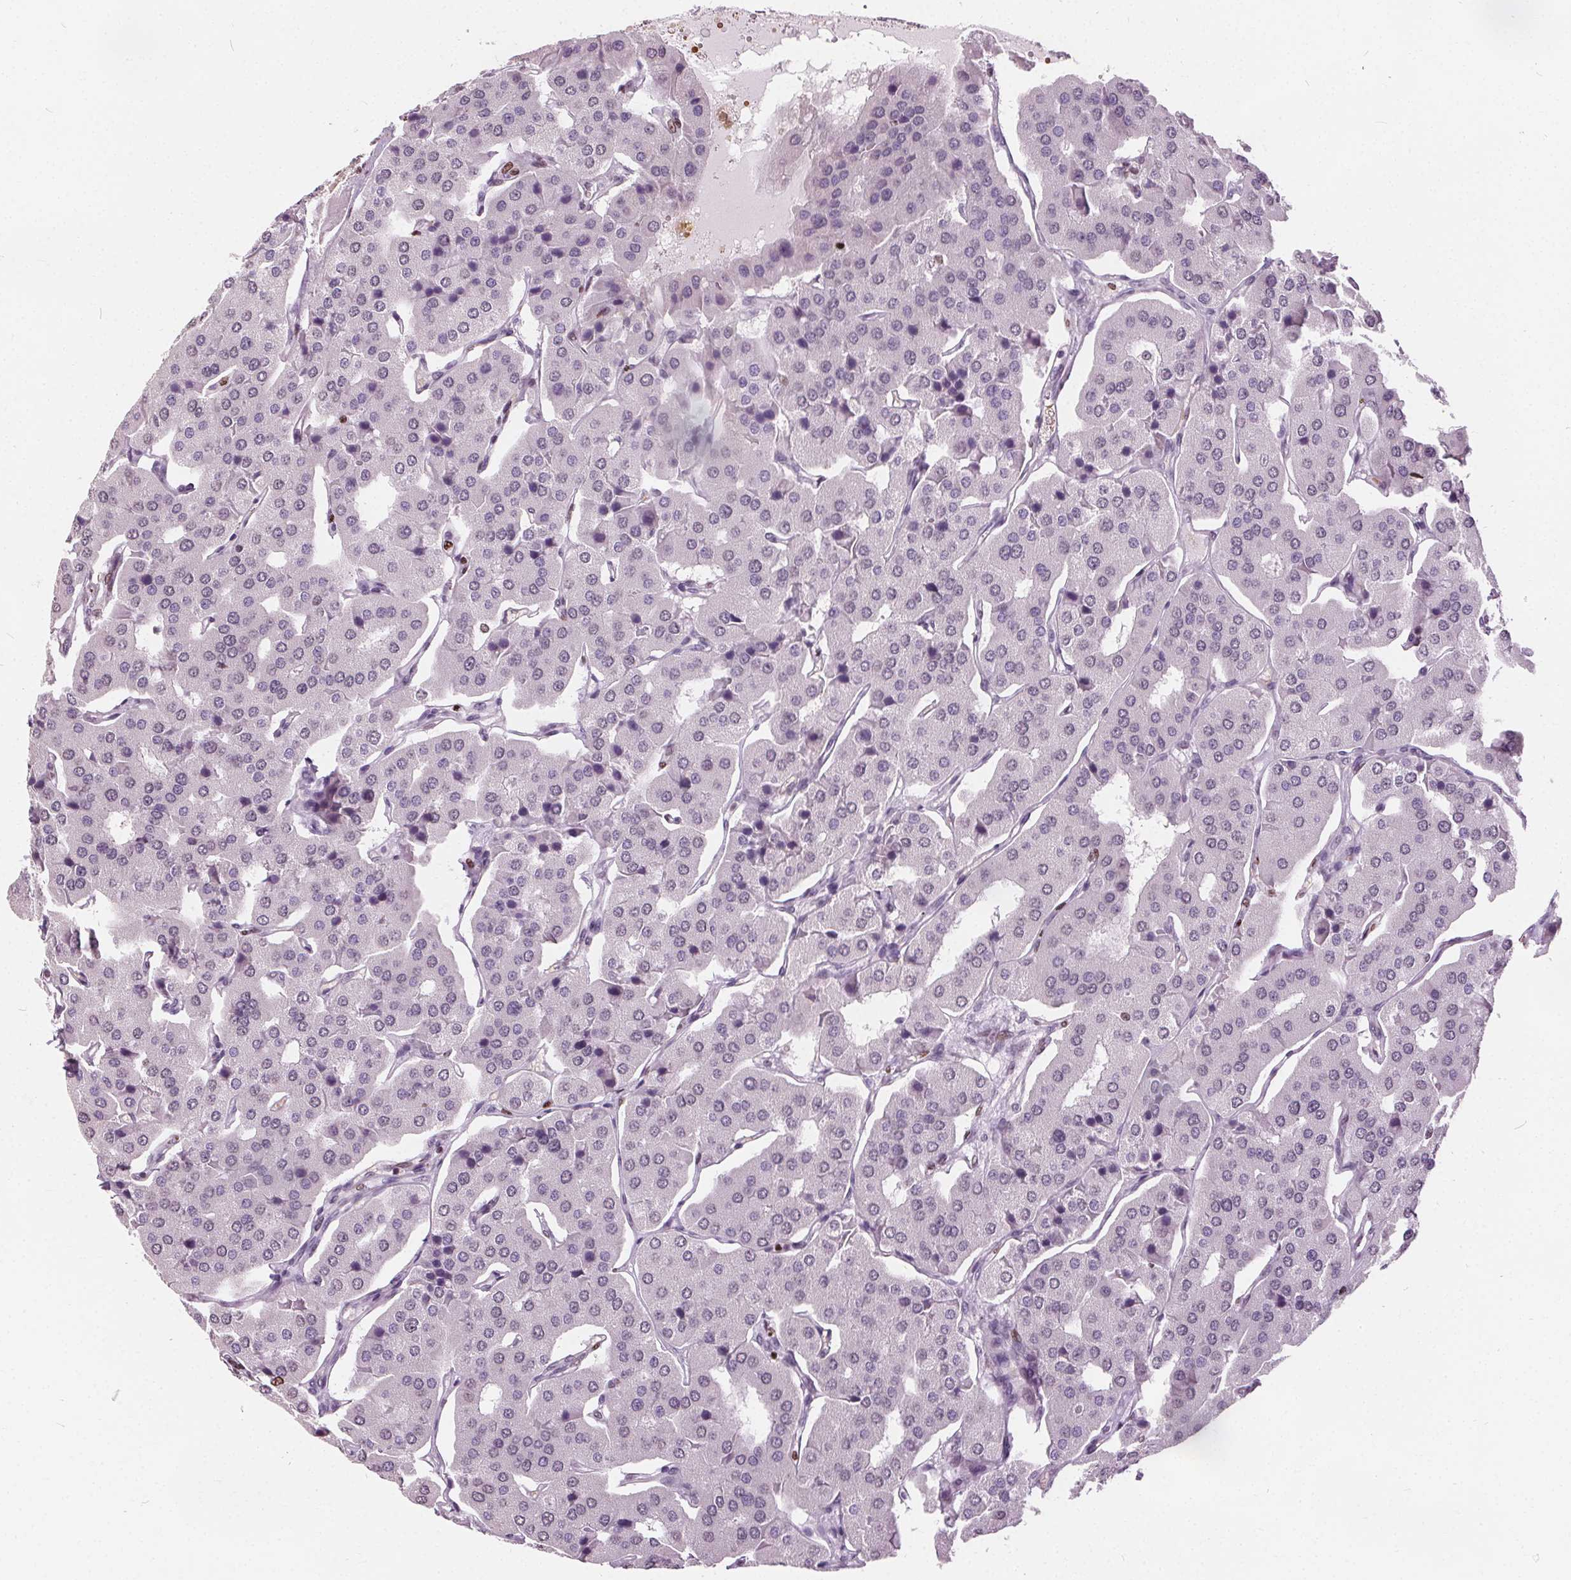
{"staining": {"intensity": "negative", "quantity": "none", "location": "none"}, "tissue": "parathyroid gland", "cell_type": "Glandular cells", "image_type": "normal", "snomed": [{"axis": "morphology", "description": "Normal tissue, NOS"}, {"axis": "morphology", "description": "Adenoma, NOS"}, {"axis": "topography", "description": "Parathyroid gland"}], "caption": "An immunohistochemistry (IHC) histopathology image of unremarkable parathyroid gland is shown. There is no staining in glandular cells of parathyroid gland.", "gene": "ISLR2", "patient": {"sex": "female", "age": 86}}